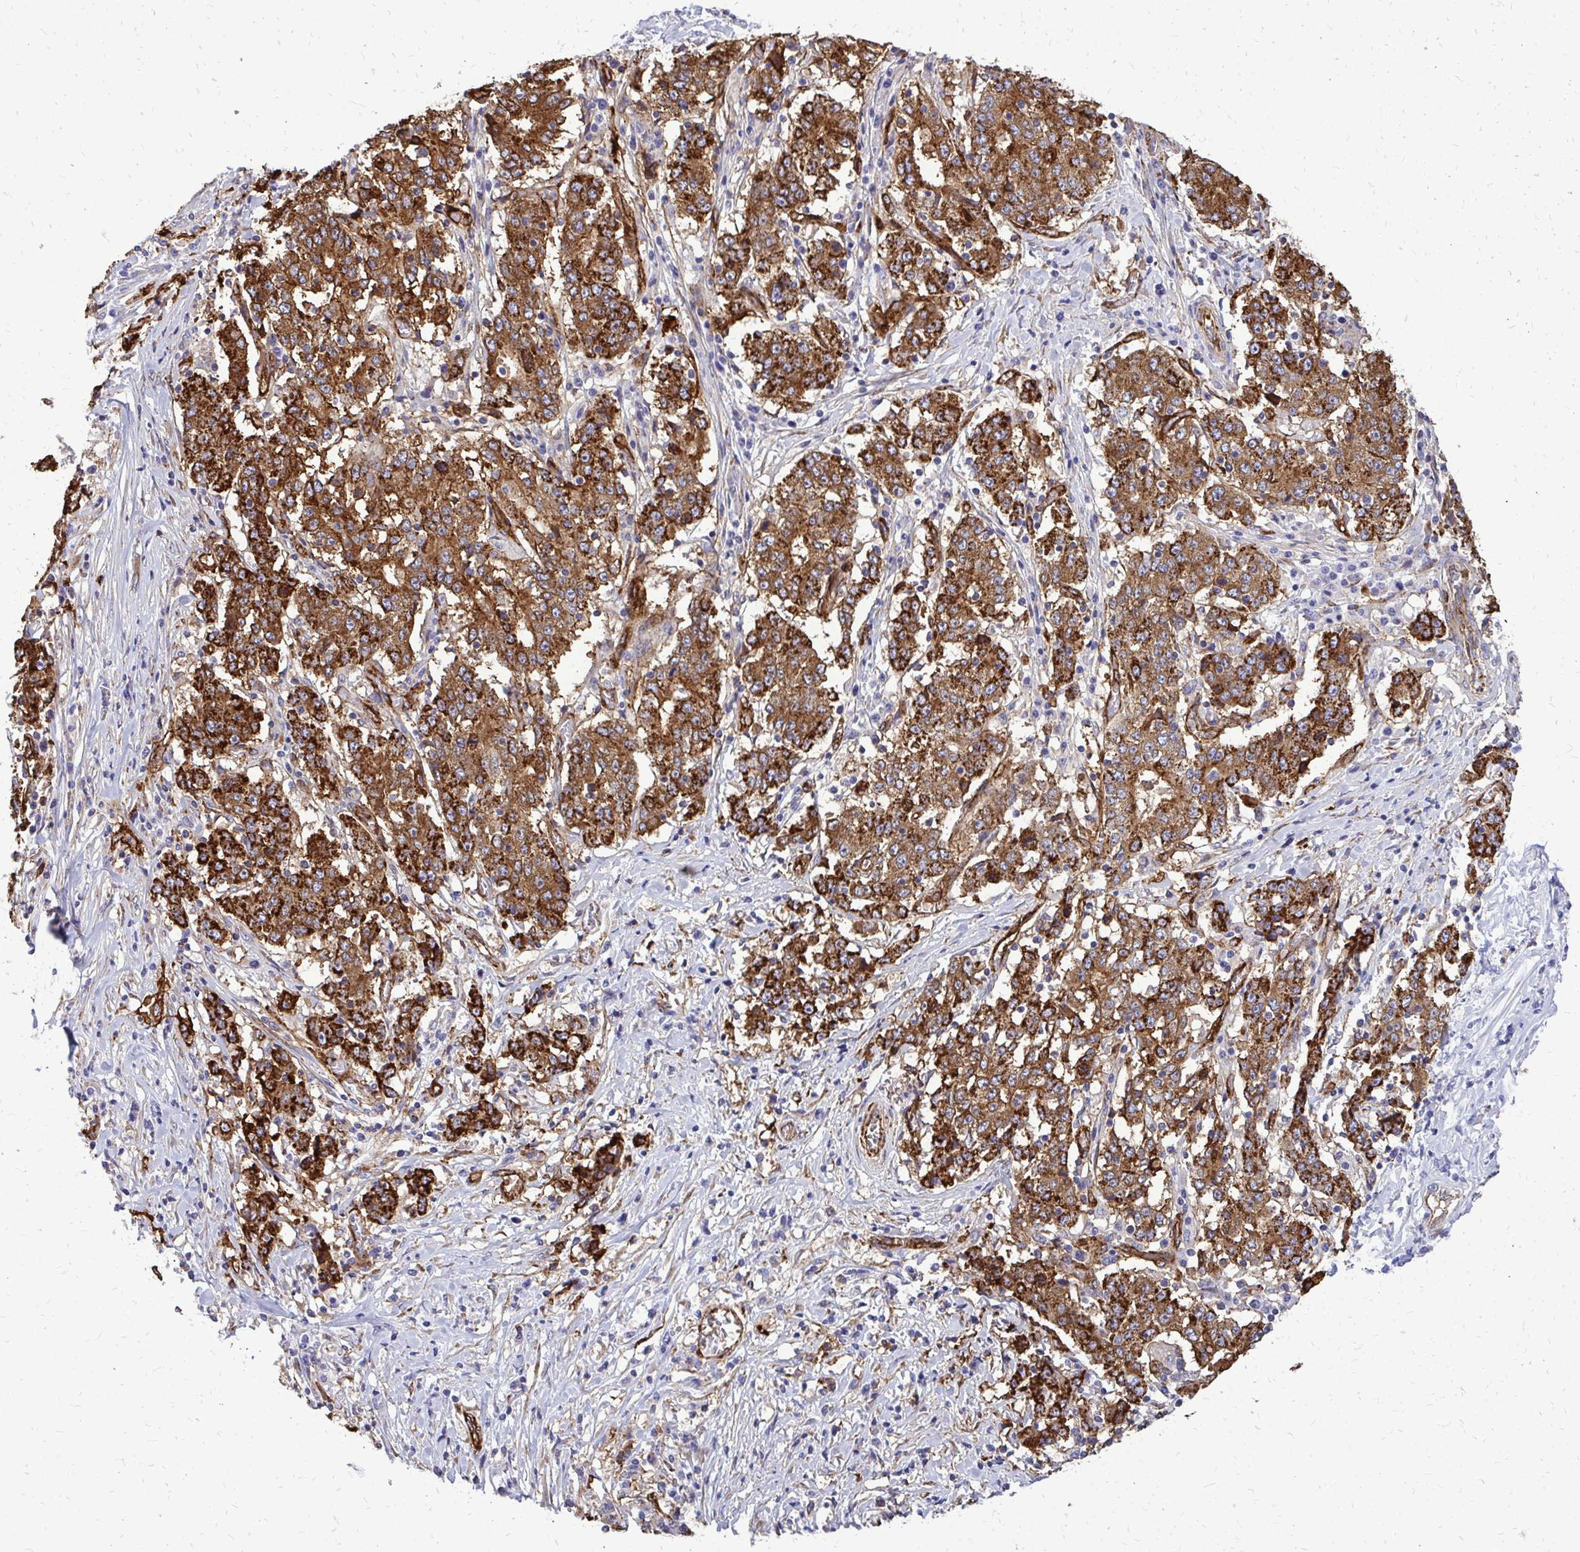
{"staining": {"intensity": "strong", "quantity": ">75%", "location": "cytoplasmic/membranous"}, "tissue": "stomach cancer", "cell_type": "Tumor cells", "image_type": "cancer", "snomed": [{"axis": "morphology", "description": "Adenocarcinoma, NOS"}, {"axis": "topography", "description": "Stomach"}], "caption": "Protein staining demonstrates strong cytoplasmic/membranous expression in approximately >75% of tumor cells in adenocarcinoma (stomach).", "gene": "MARCKSL1", "patient": {"sex": "male", "age": 59}}